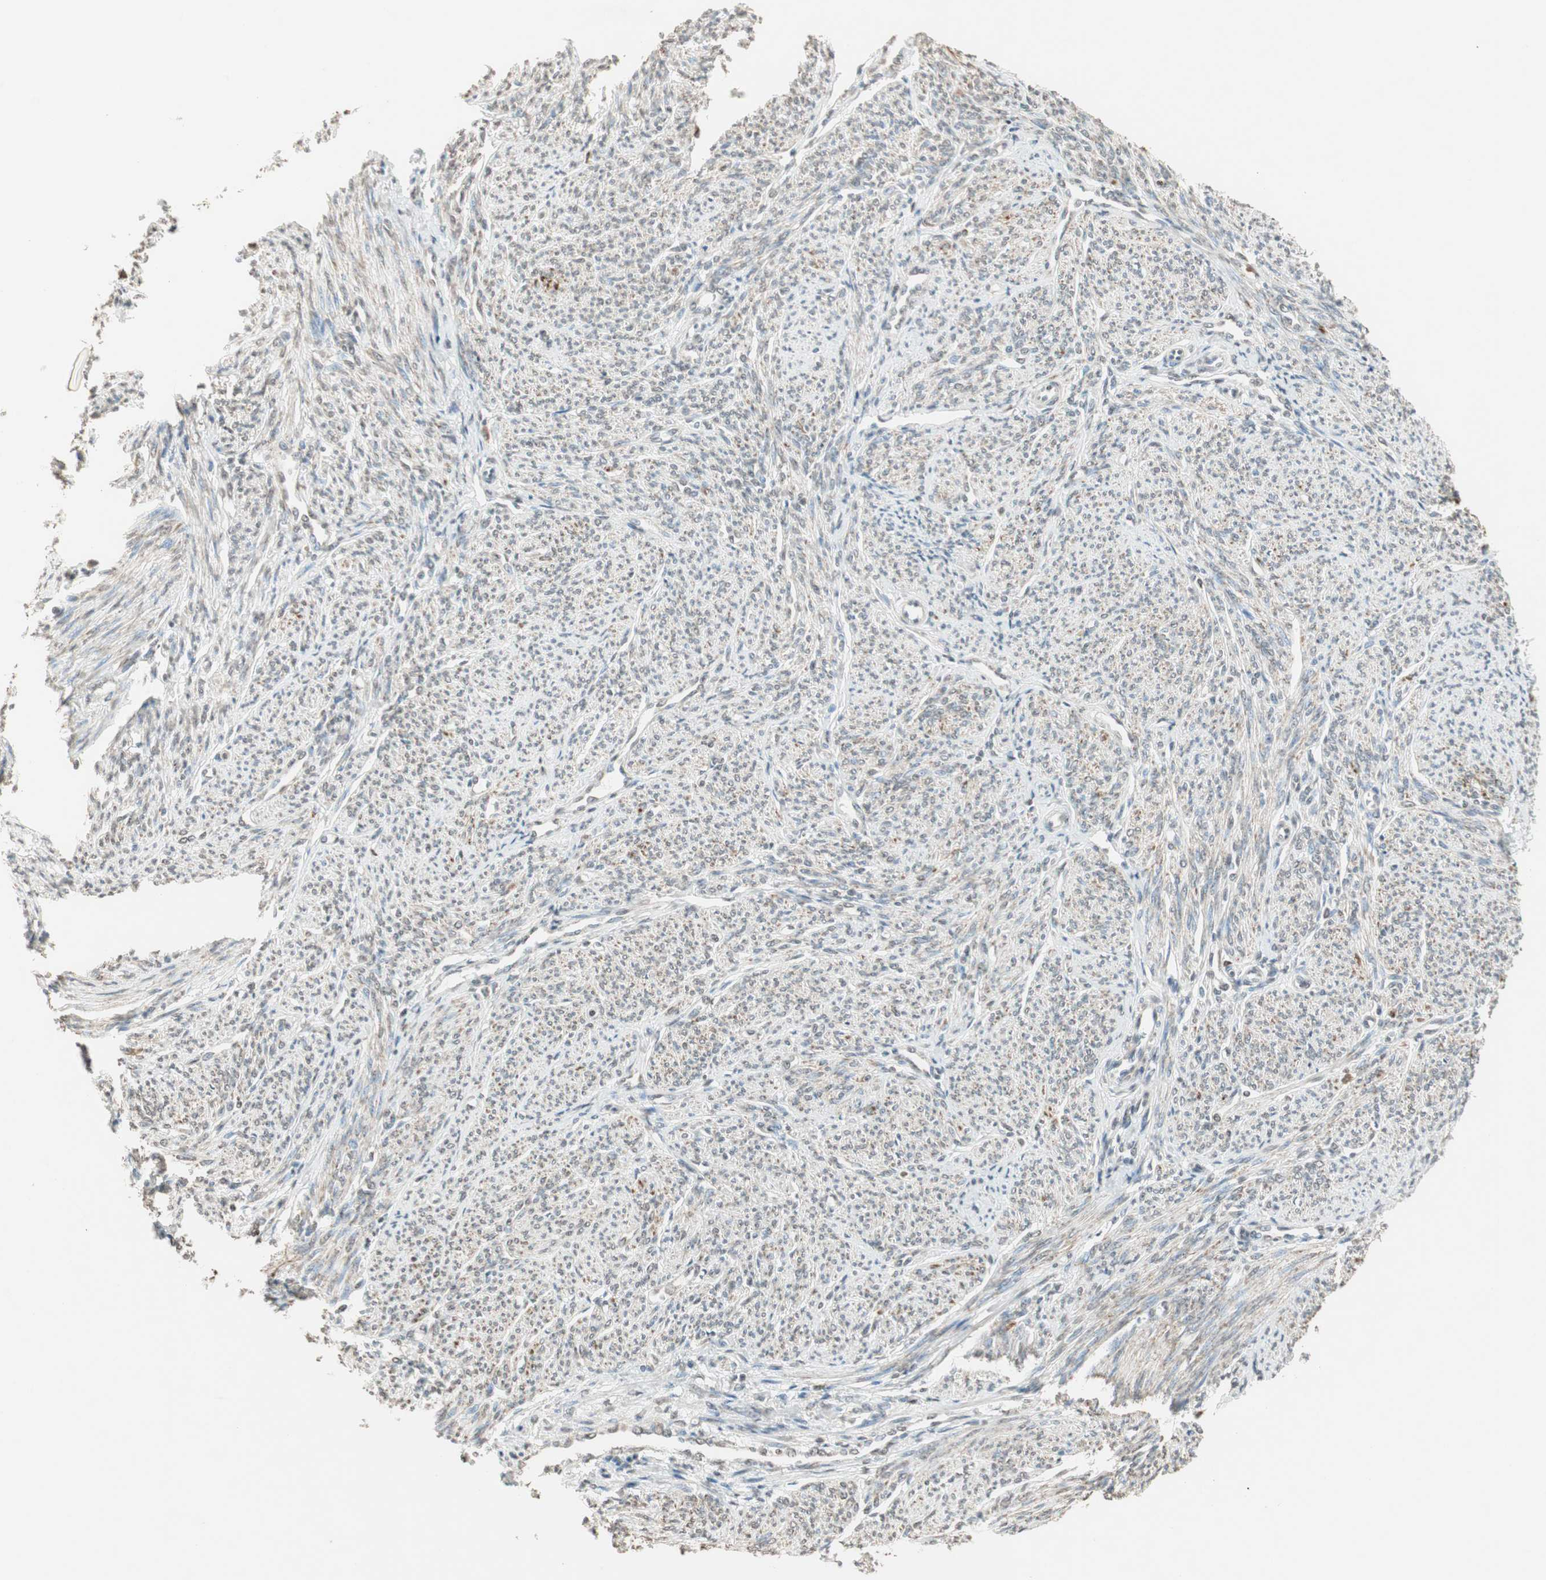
{"staining": {"intensity": "weak", "quantity": "25%-75%", "location": "cytoplasmic/membranous,nuclear"}, "tissue": "smooth muscle", "cell_type": "Smooth muscle cells", "image_type": "normal", "snomed": [{"axis": "morphology", "description": "Normal tissue, NOS"}, {"axis": "topography", "description": "Smooth muscle"}], "caption": "An image showing weak cytoplasmic/membranous,nuclear positivity in about 25%-75% of smooth muscle cells in unremarkable smooth muscle, as visualized by brown immunohistochemical staining.", "gene": "PRELID1", "patient": {"sex": "female", "age": 65}}